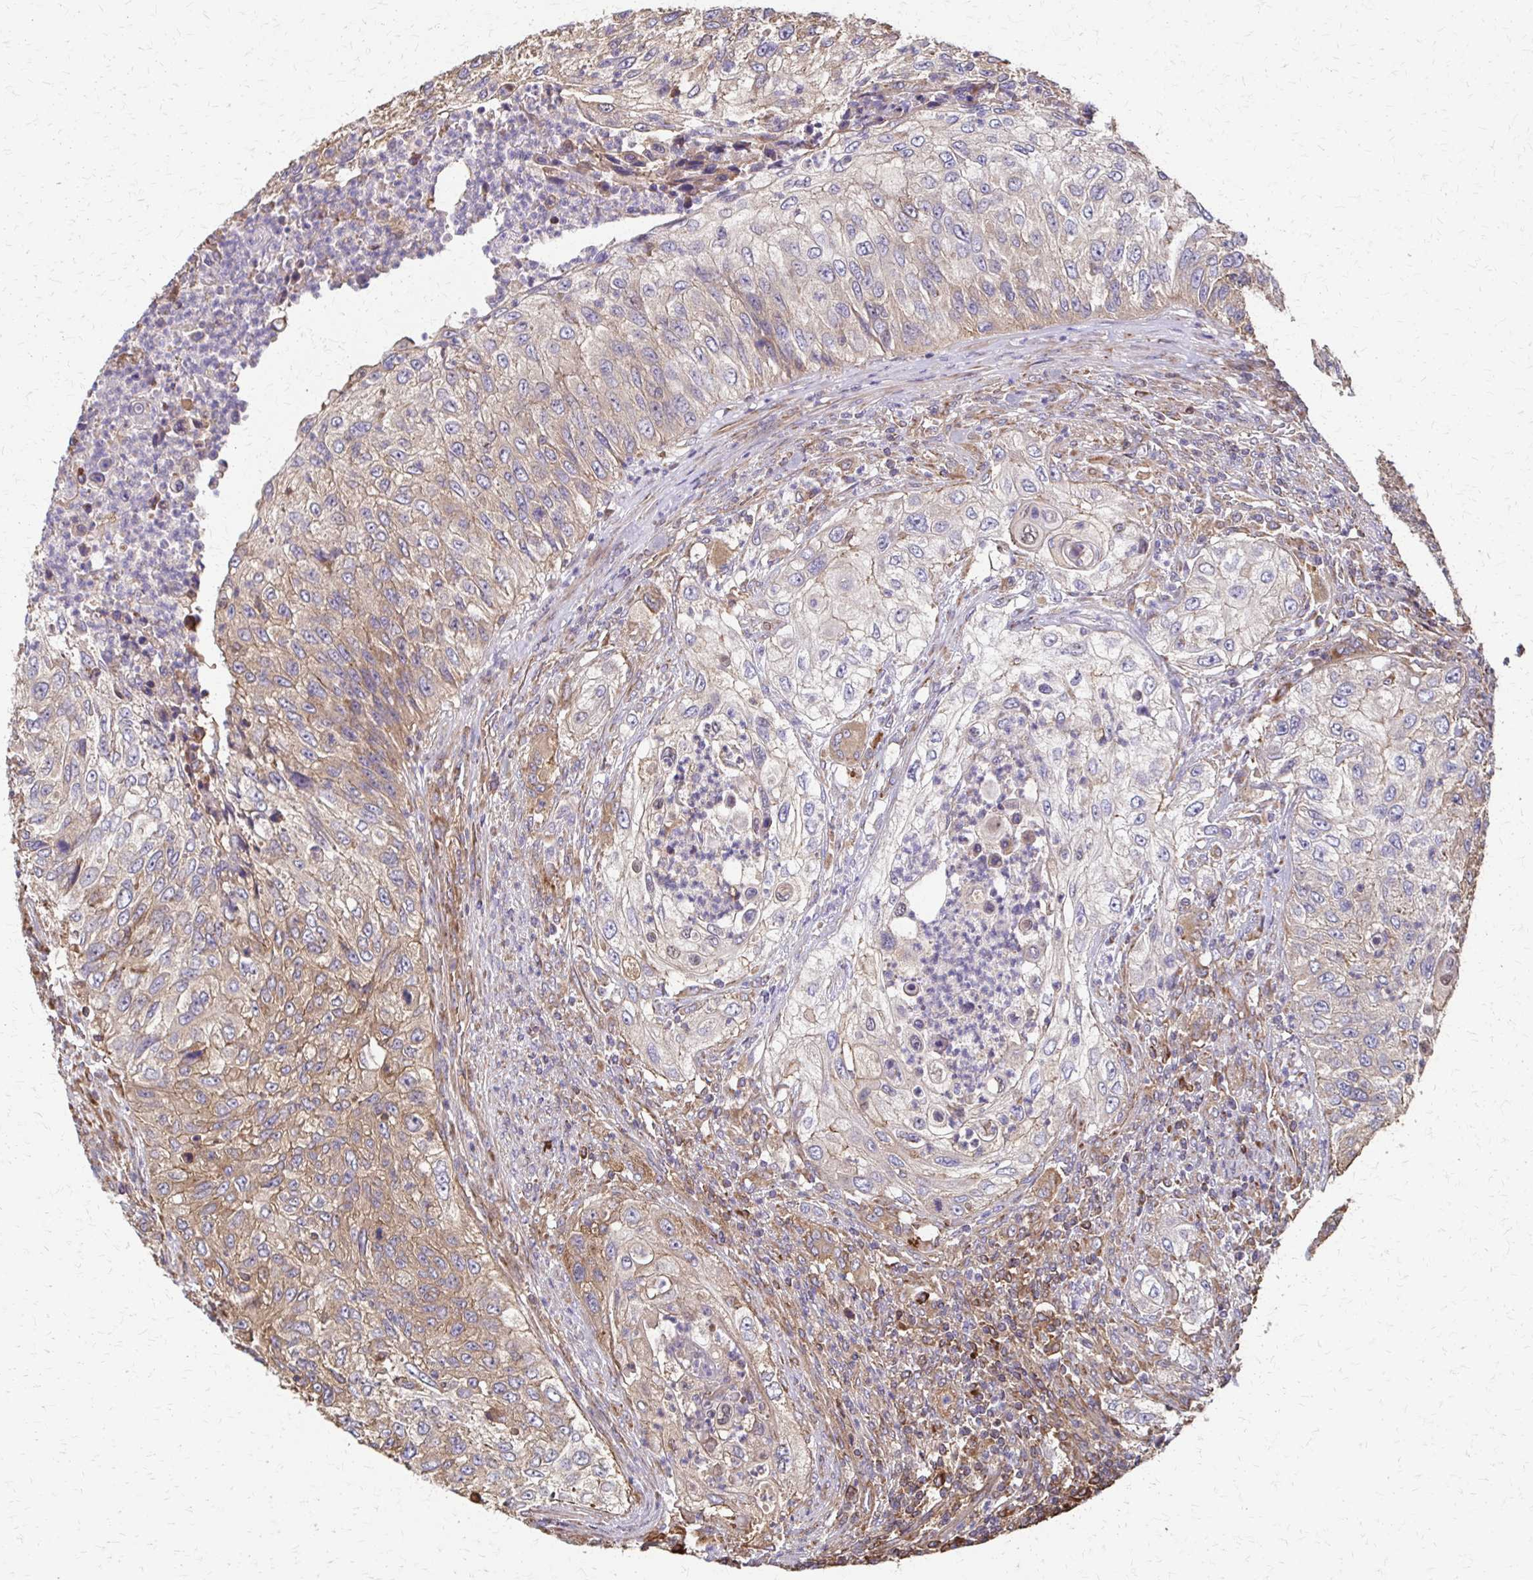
{"staining": {"intensity": "moderate", "quantity": "25%-75%", "location": "cytoplasmic/membranous"}, "tissue": "urothelial cancer", "cell_type": "Tumor cells", "image_type": "cancer", "snomed": [{"axis": "morphology", "description": "Urothelial carcinoma, High grade"}, {"axis": "topography", "description": "Urinary bladder"}], "caption": "A brown stain labels moderate cytoplasmic/membranous staining of a protein in high-grade urothelial carcinoma tumor cells.", "gene": "EEF2", "patient": {"sex": "female", "age": 60}}